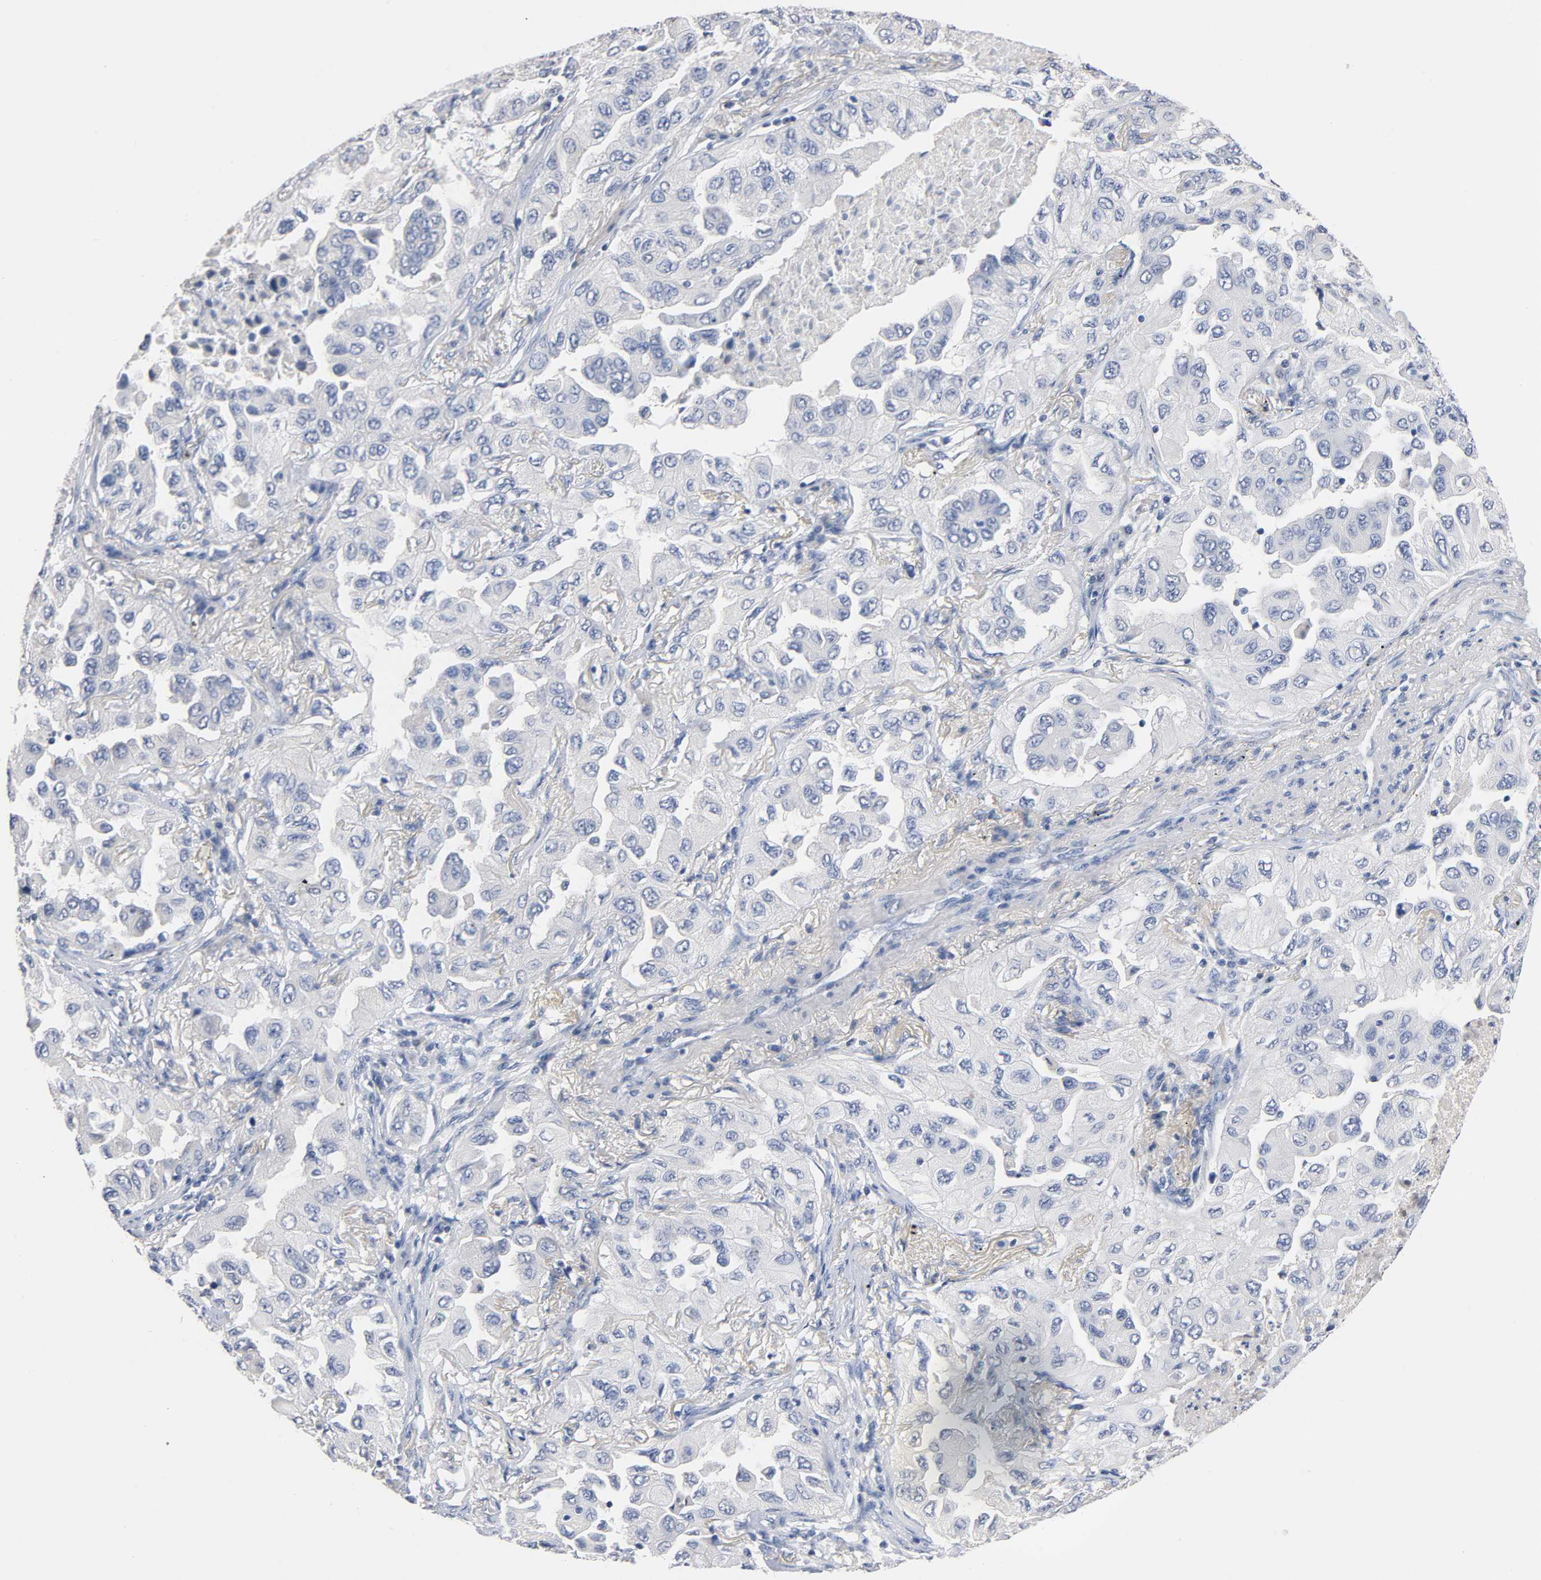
{"staining": {"intensity": "negative", "quantity": "none", "location": "none"}, "tissue": "lung cancer", "cell_type": "Tumor cells", "image_type": "cancer", "snomed": [{"axis": "morphology", "description": "Adenocarcinoma, NOS"}, {"axis": "topography", "description": "Lung"}], "caption": "This photomicrograph is of lung cancer (adenocarcinoma) stained with IHC to label a protein in brown with the nuclei are counter-stained blue. There is no expression in tumor cells.", "gene": "ZCCHC13", "patient": {"sex": "female", "age": 65}}